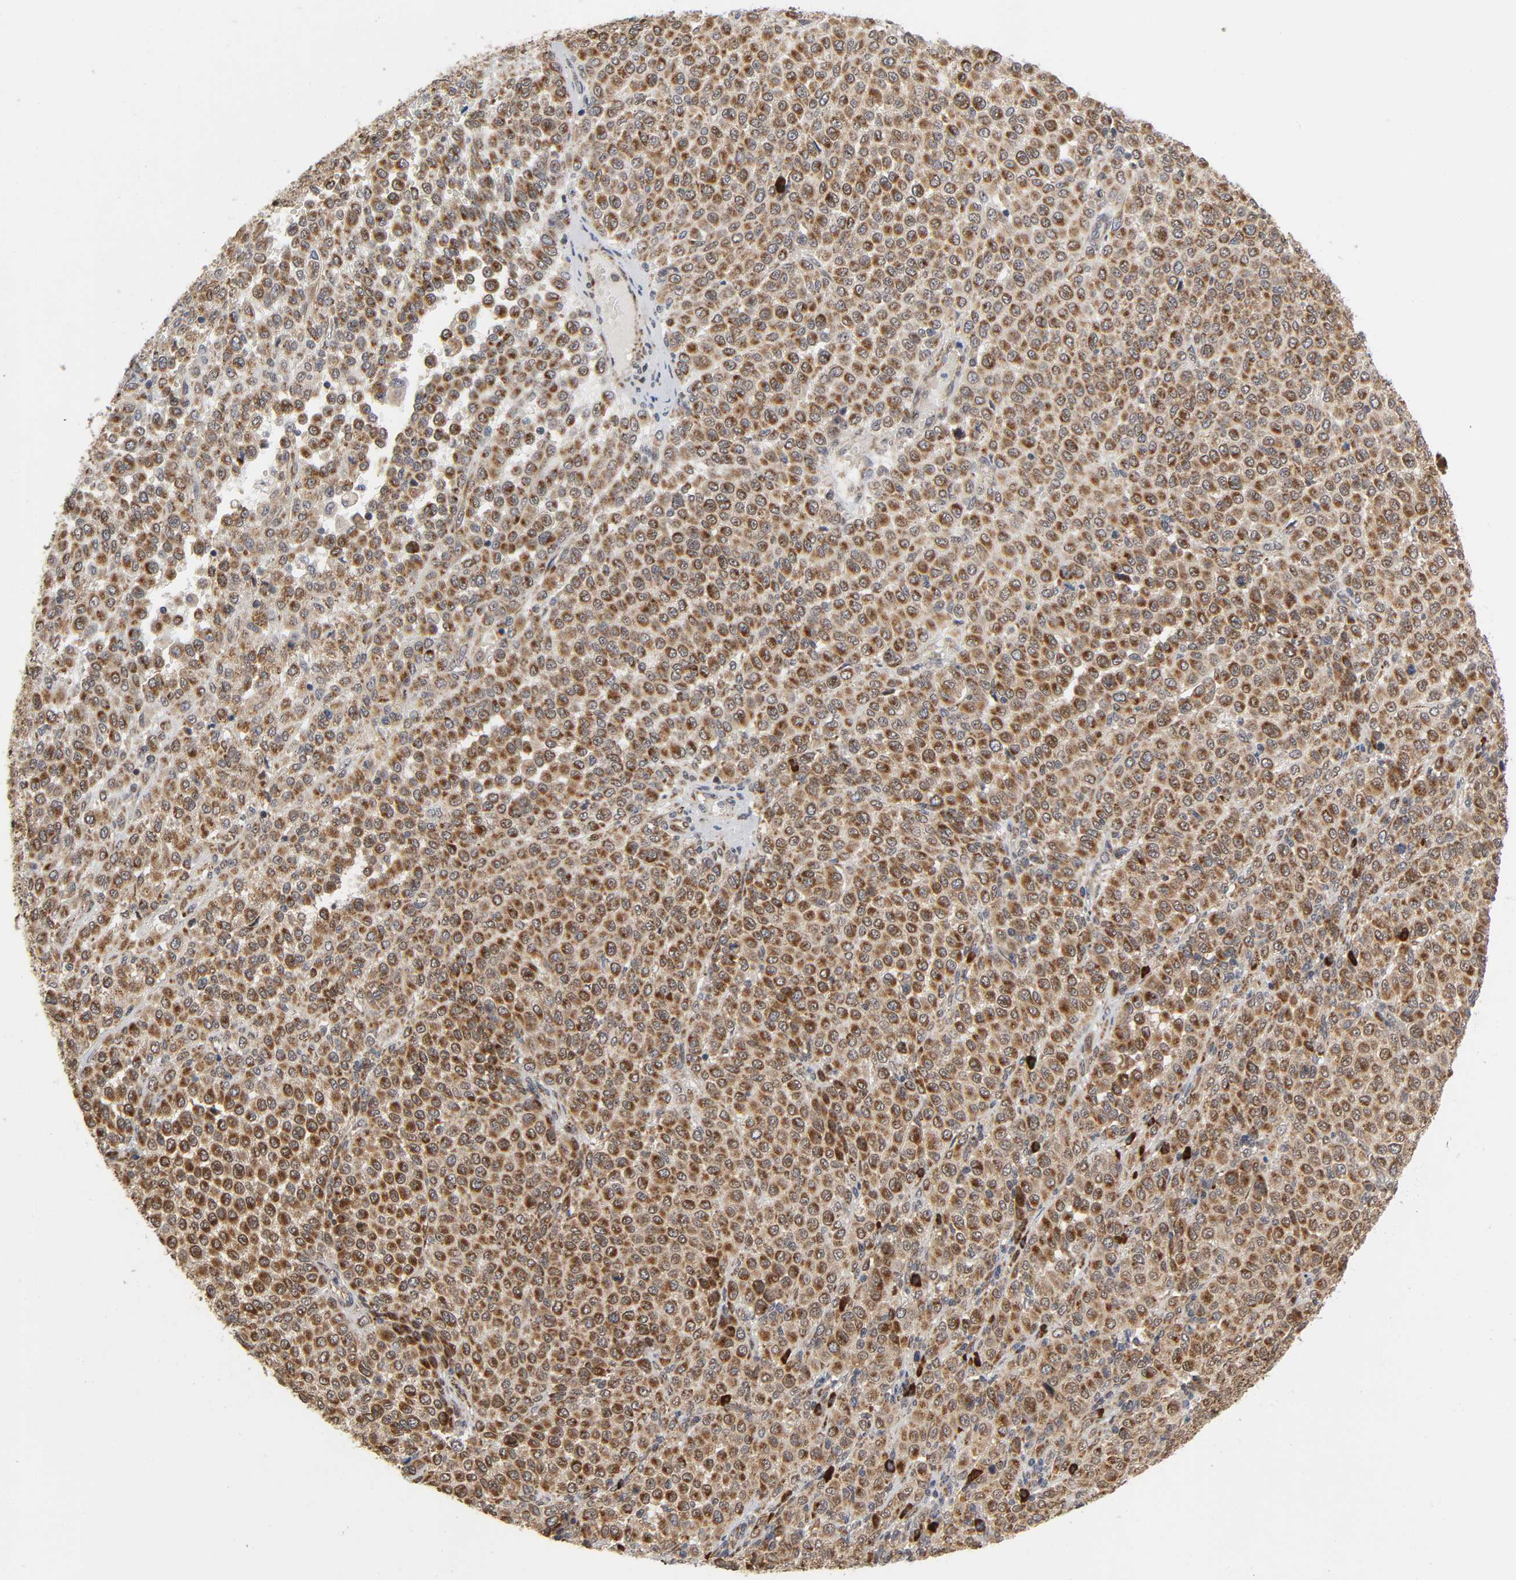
{"staining": {"intensity": "moderate", "quantity": ">75%", "location": "cytoplasmic/membranous"}, "tissue": "melanoma", "cell_type": "Tumor cells", "image_type": "cancer", "snomed": [{"axis": "morphology", "description": "Malignant melanoma, Metastatic site"}, {"axis": "topography", "description": "Pancreas"}], "caption": "Protein expression analysis of human malignant melanoma (metastatic site) reveals moderate cytoplasmic/membranous expression in about >75% of tumor cells.", "gene": "SLC30A9", "patient": {"sex": "female", "age": 30}}